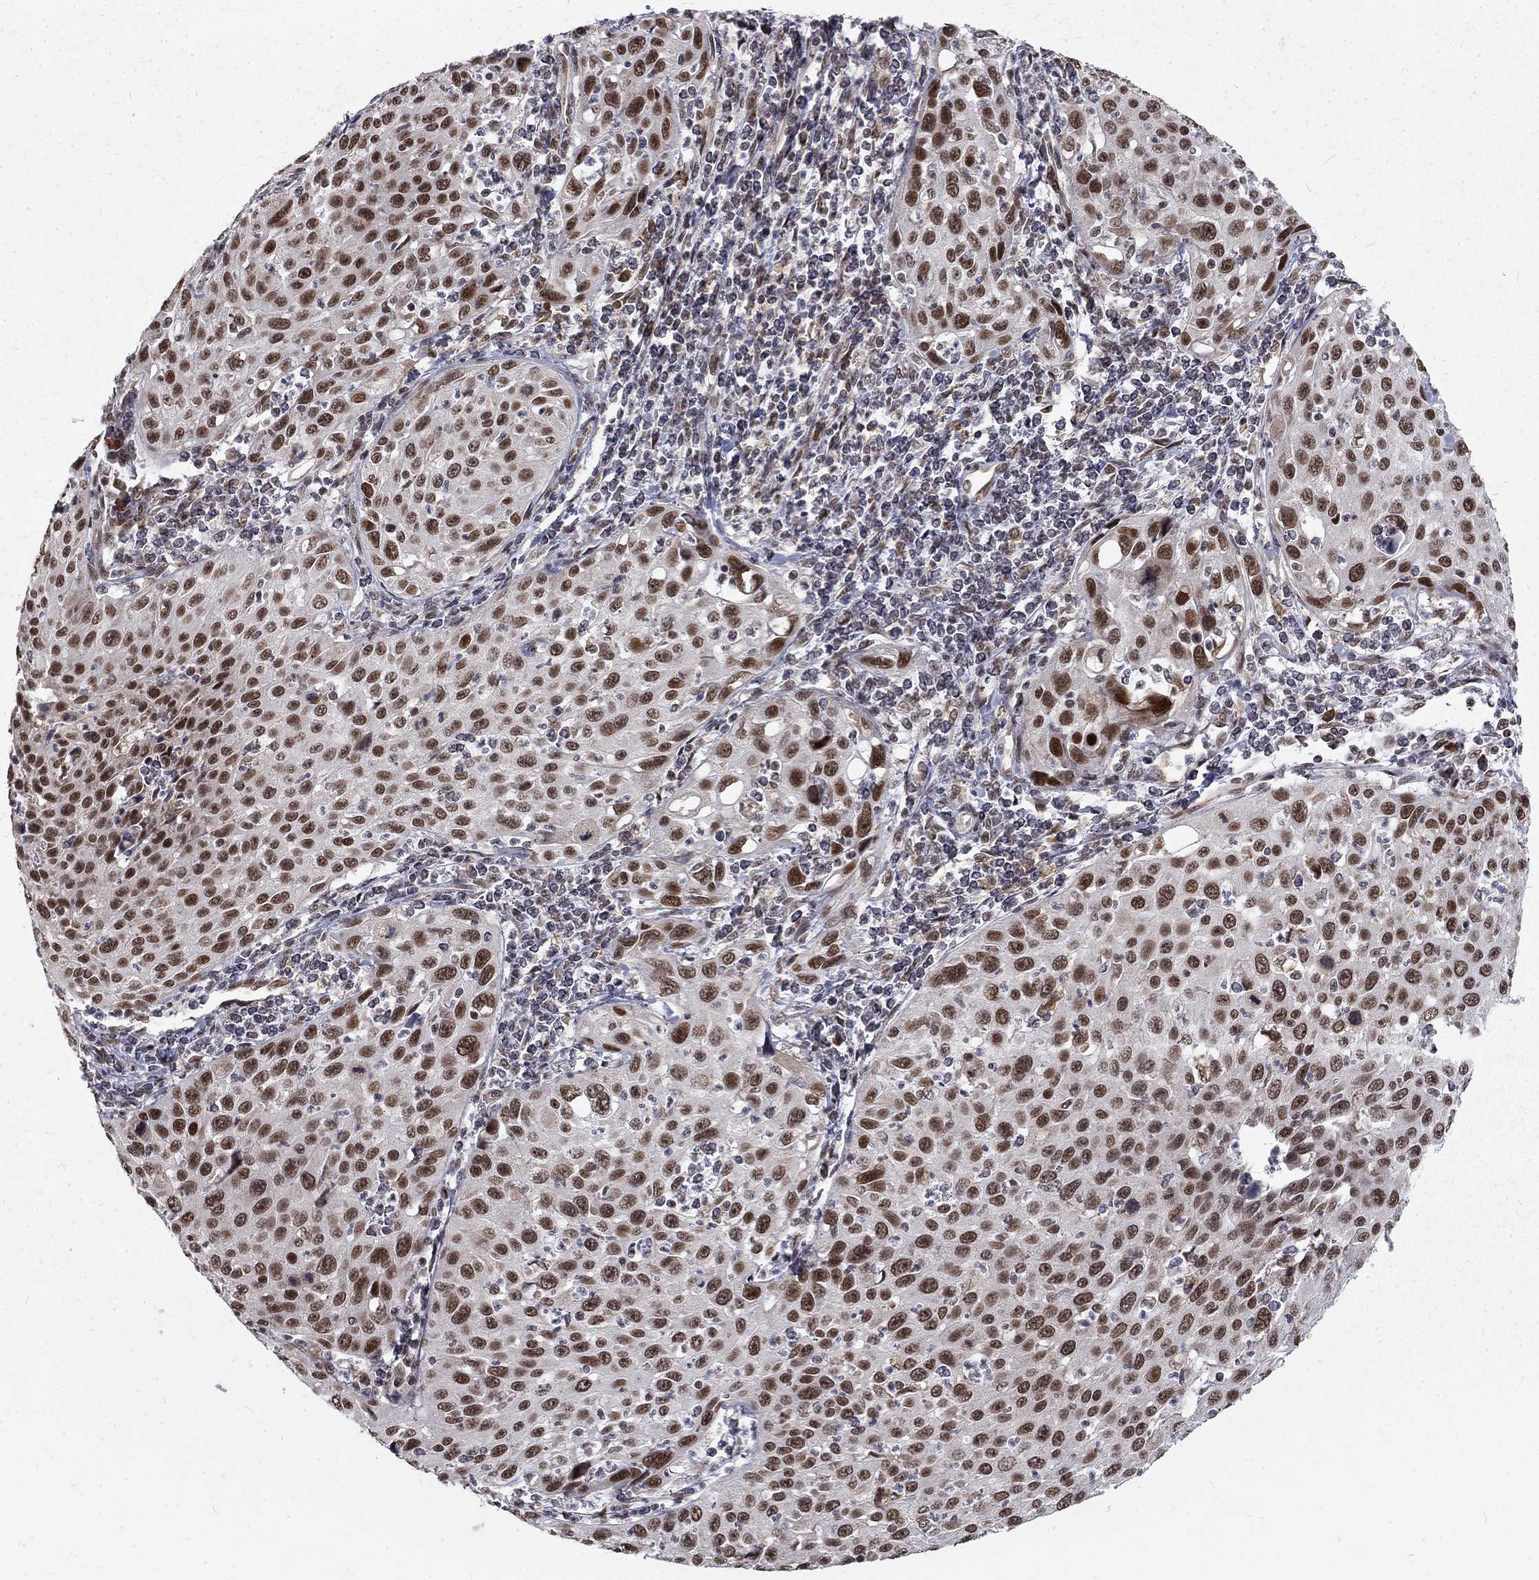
{"staining": {"intensity": "strong", "quantity": ">75%", "location": "nuclear"}, "tissue": "cervical cancer", "cell_type": "Tumor cells", "image_type": "cancer", "snomed": [{"axis": "morphology", "description": "Squamous cell carcinoma, NOS"}, {"axis": "topography", "description": "Cervix"}], "caption": "Protein staining by immunohistochemistry (IHC) exhibits strong nuclear positivity in about >75% of tumor cells in cervical cancer. Ihc stains the protein of interest in brown and the nuclei are stained blue.", "gene": "TCEAL1", "patient": {"sex": "female", "age": 26}}